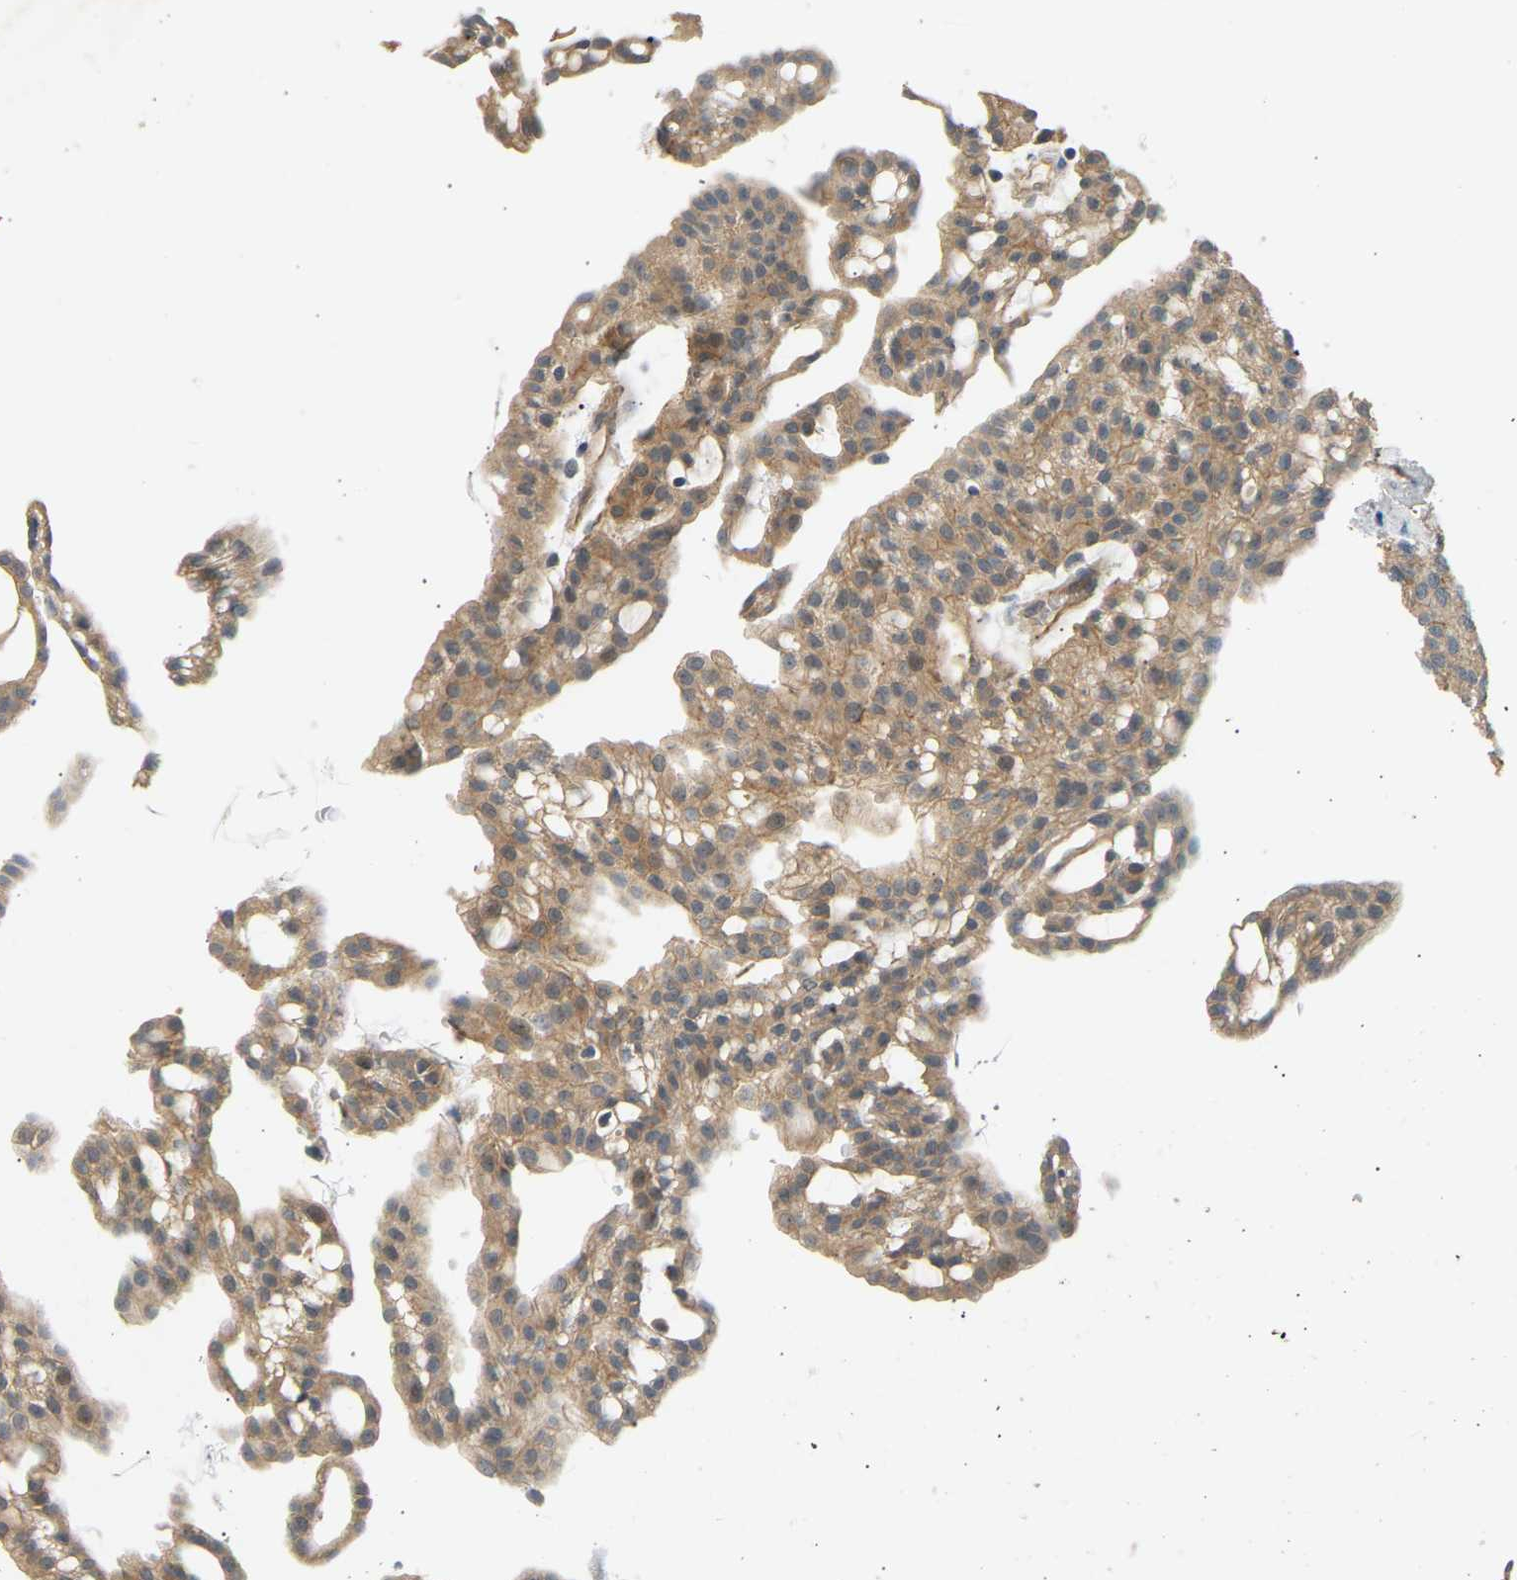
{"staining": {"intensity": "moderate", "quantity": ">75%", "location": "cytoplasmic/membranous"}, "tissue": "renal cancer", "cell_type": "Tumor cells", "image_type": "cancer", "snomed": [{"axis": "morphology", "description": "Adenocarcinoma, NOS"}, {"axis": "topography", "description": "Kidney"}], "caption": "IHC (DAB (3,3'-diaminobenzidine)) staining of renal adenocarcinoma reveals moderate cytoplasmic/membranous protein positivity in about >75% of tumor cells. IHC stains the protein of interest in brown and the nuclei are stained blue.", "gene": "RGL1", "patient": {"sex": "male", "age": 63}}